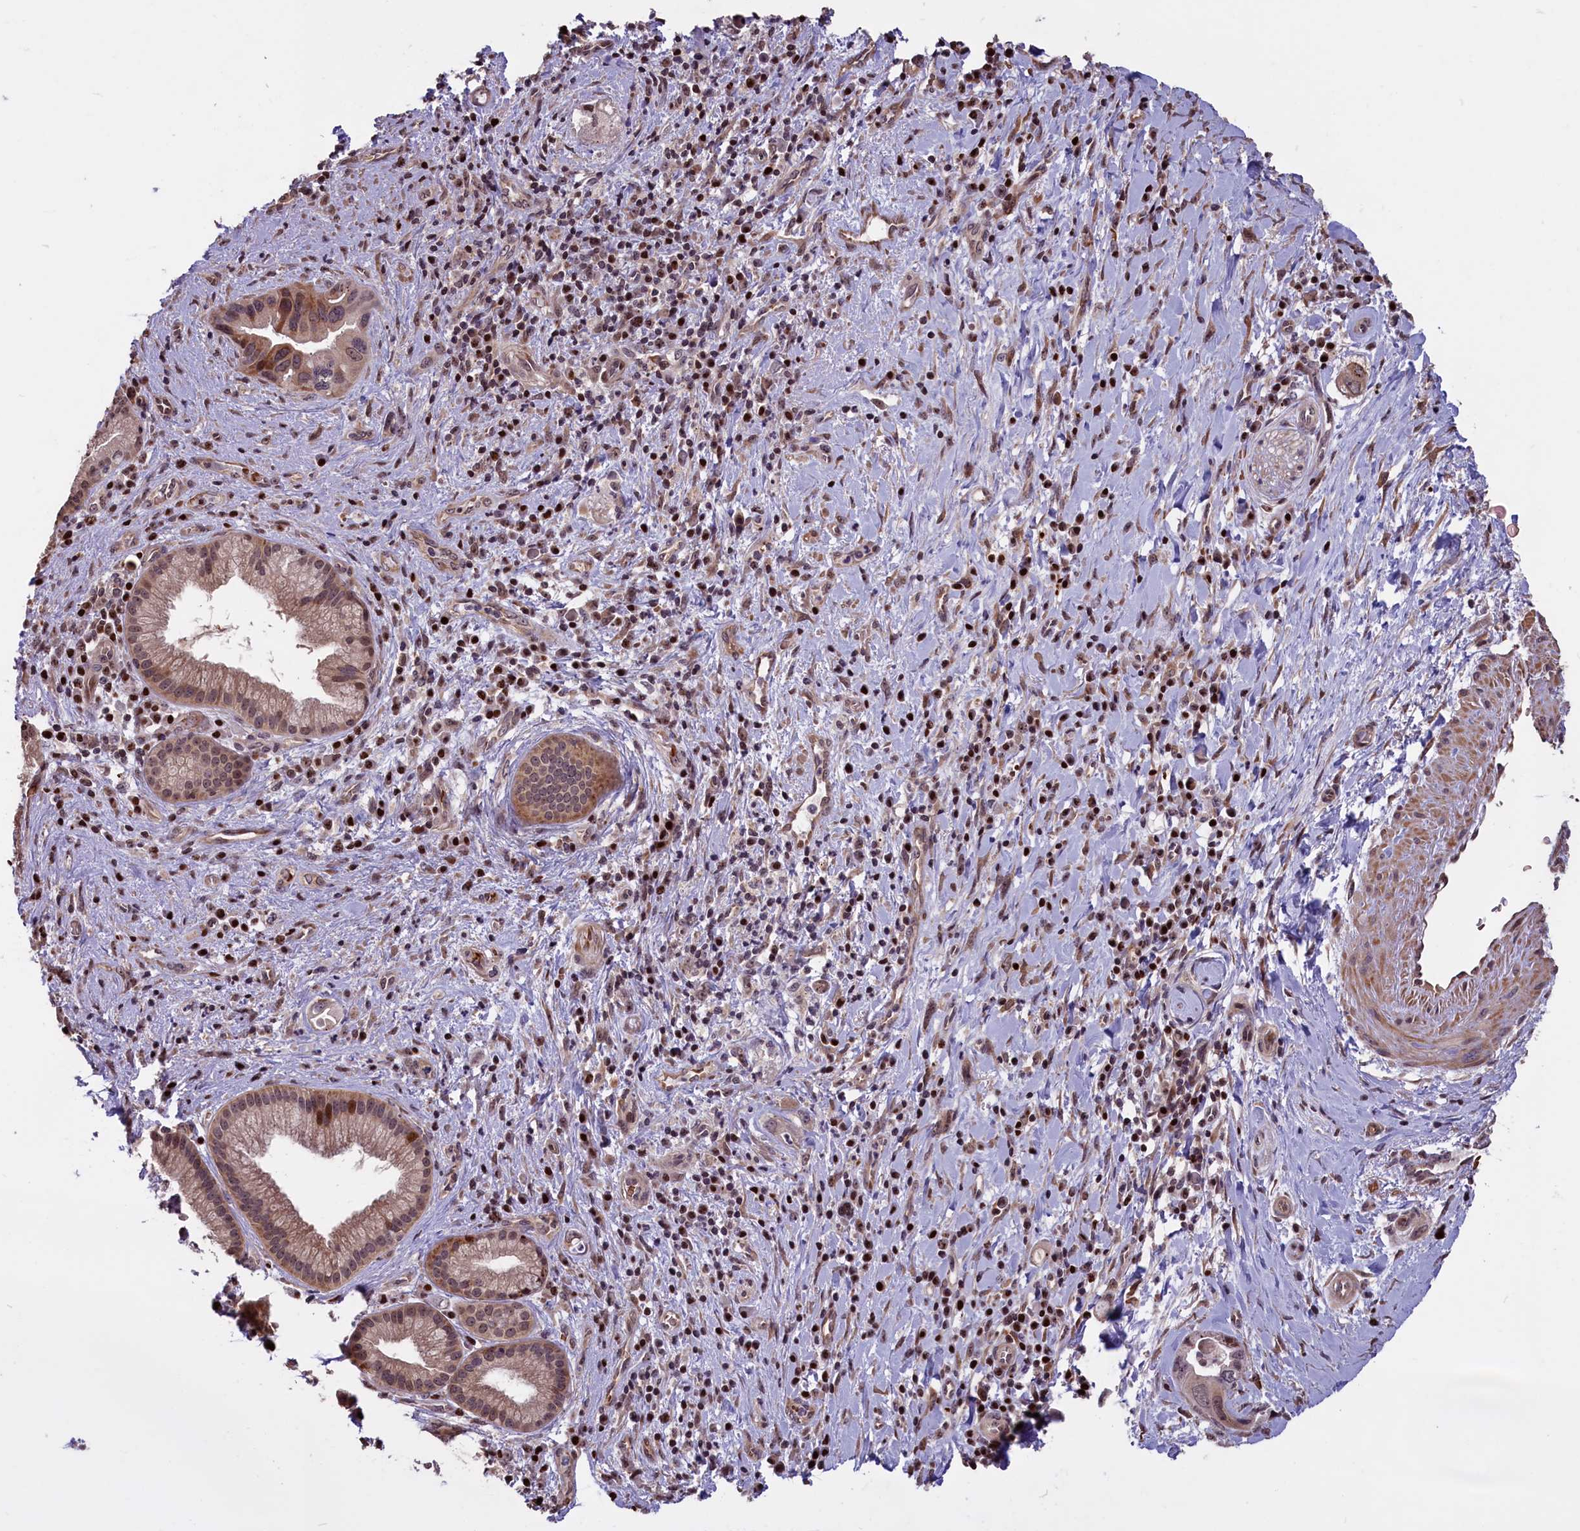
{"staining": {"intensity": "moderate", "quantity": "25%-75%", "location": "cytoplasmic/membranous,nuclear"}, "tissue": "pancreatic cancer", "cell_type": "Tumor cells", "image_type": "cancer", "snomed": [{"axis": "morphology", "description": "Adenocarcinoma, NOS"}, {"axis": "topography", "description": "Pancreas"}], "caption": "Human adenocarcinoma (pancreatic) stained with a brown dye exhibits moderate cytoplasmic/membranous and nuclear positive positivity in about 25%-75% of tumor cells.", "gene": "SHFL", "patient": {"sex": "female", "age": 77}}